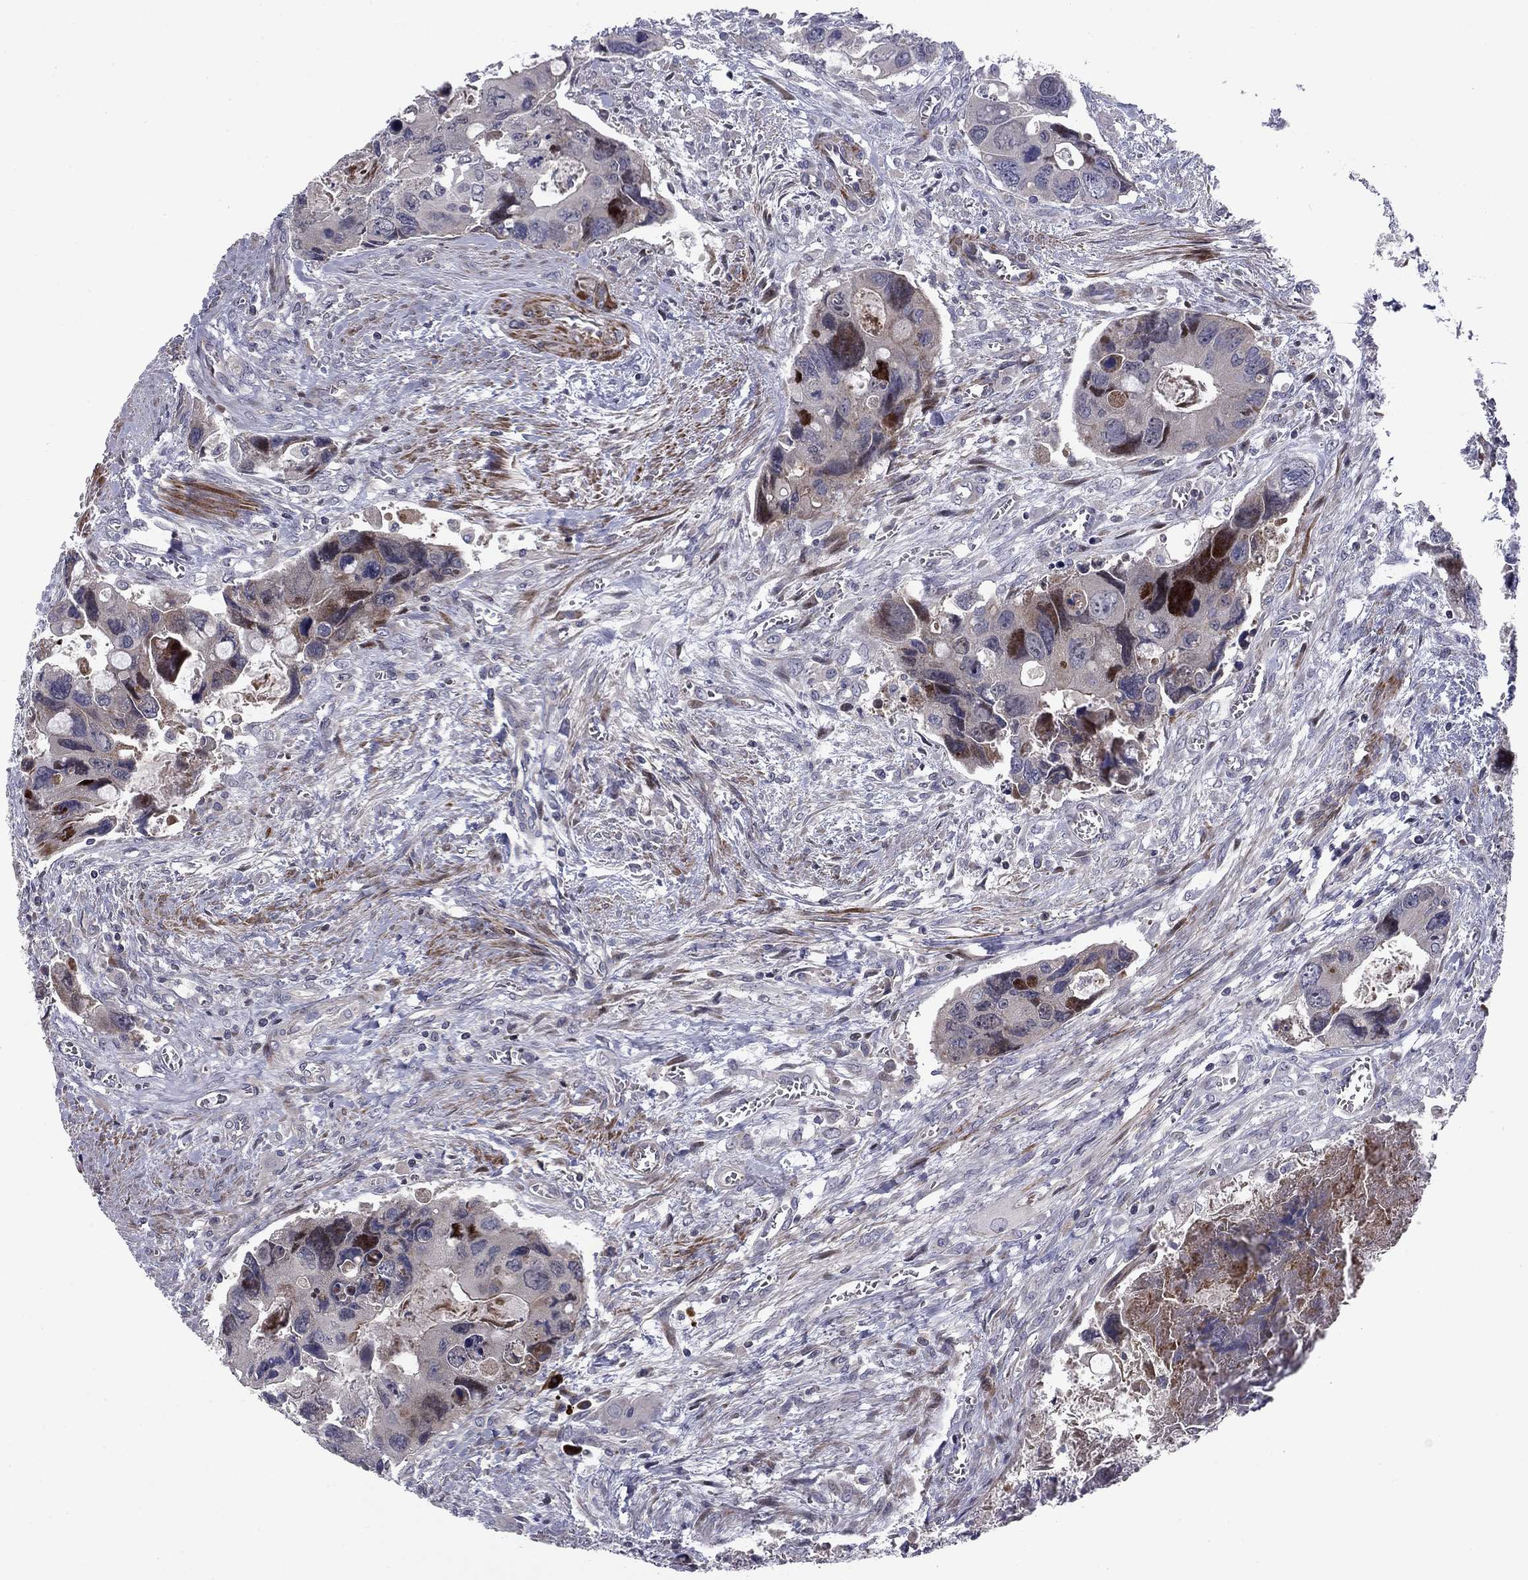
{"staining": {"intensity": "moderate", "quantity": "<25%", "location": "cytoplasmic/membranous,nuclear"}, "tissue": "colorectal cancer", "cell_type": "Tumor cells", "image_type": "cancer", "snomed": [{"axis": "morphology", "description": "Adenocarcinoma, NOS"}, {"axis": "topography", "description": "Rectum"}], "caption": "A high-resolution histopathology image shows immunohistochemistry (IHC) staining of colorectal adenocarcinoma, which reveals moderate cytoplasmic/membranous and nuclear staining in about <25% of tumor cells.", "gene": "MIOS", "patient": {"sex": "male", "age": 62}}